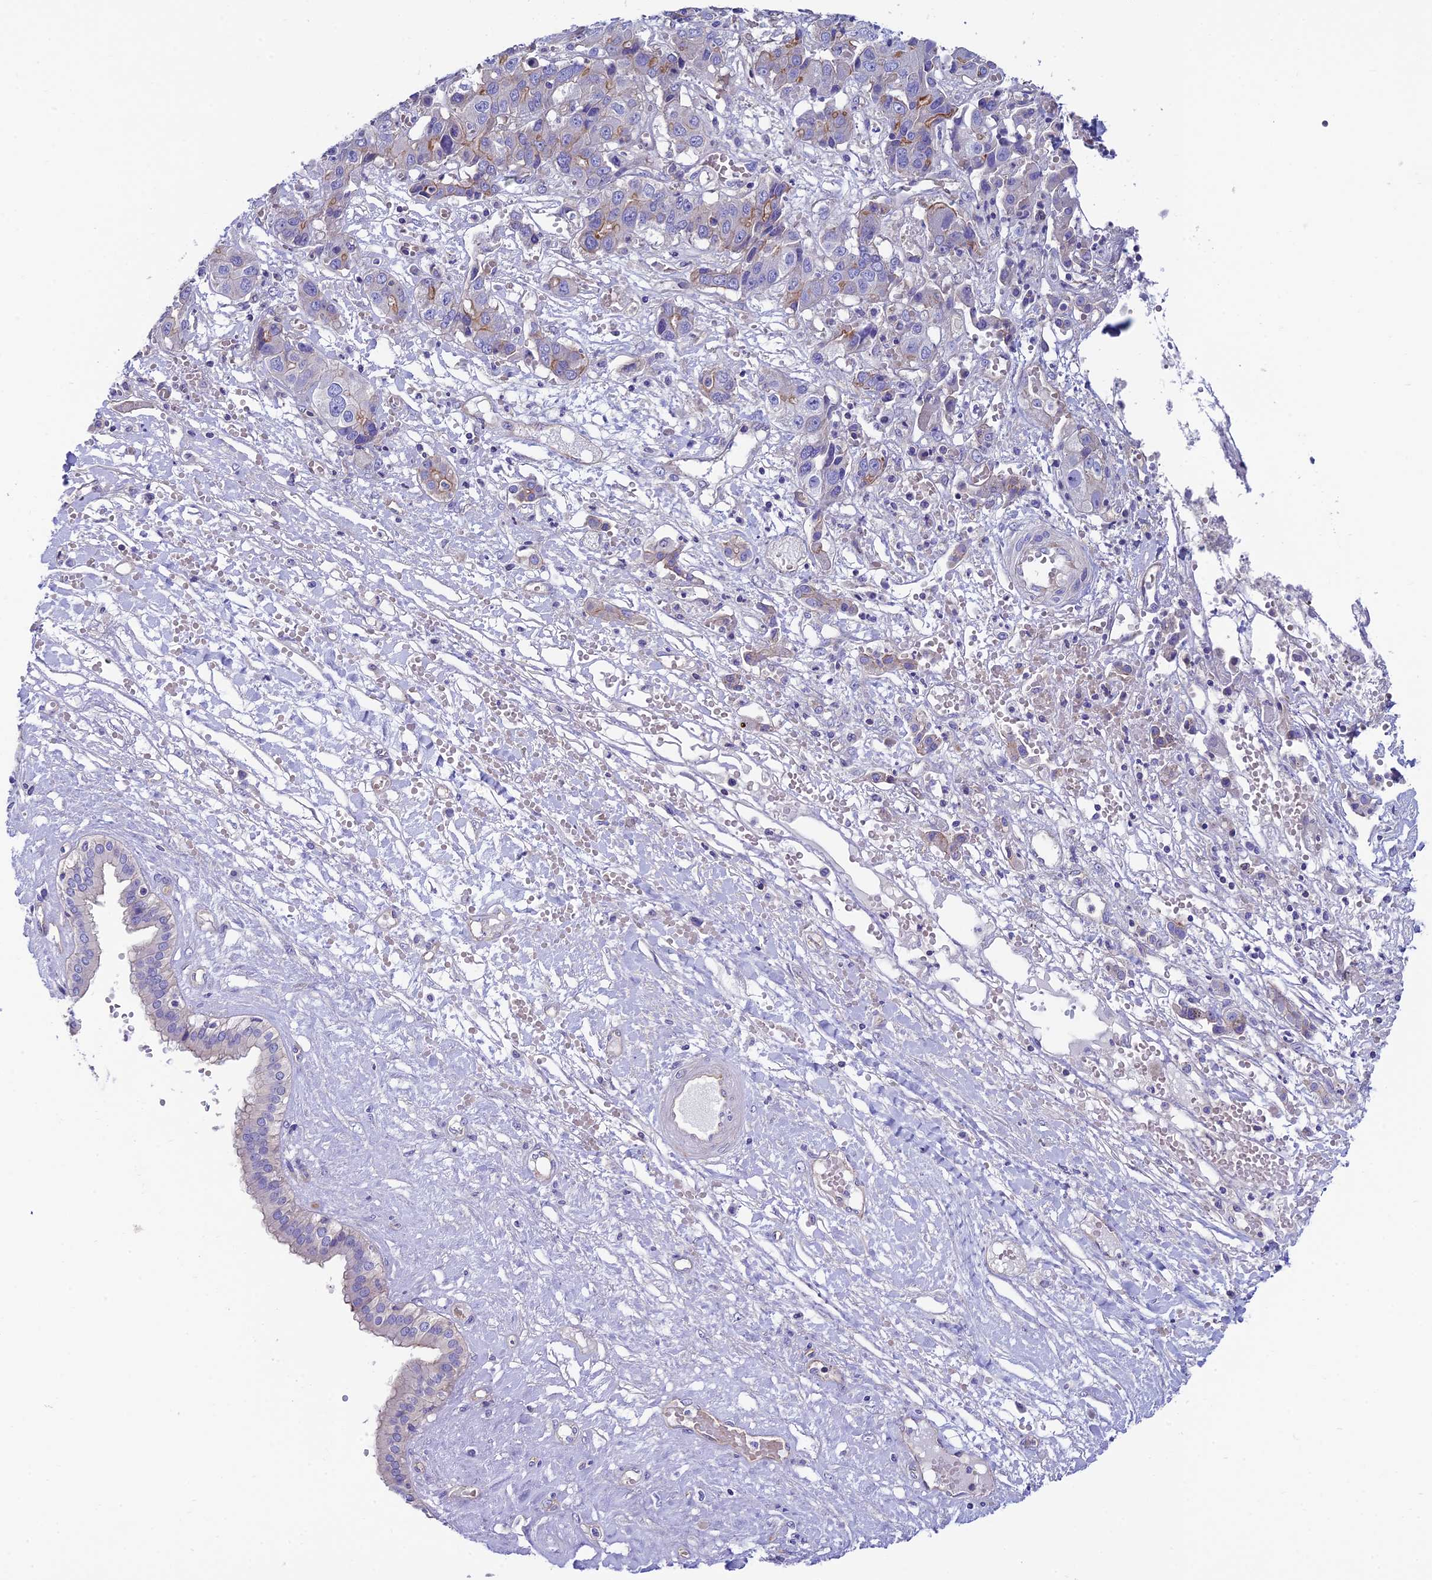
{"staining": {"intensity": "moderate", "quantity": "<25%", "location": "cytoplasmic/membranous"}, "tissue": "liver cancer", "cell_type": "Tumor cells", "image_type": "cancer", "snomed": [{"axis": "morphology", "description": "Cholangiocarcinoma"}, {"axis": "topography", "description": "Liver"}], "caption": "Liver cholangiocarcinoma stained with a brown dye displays moderate cytoplasmic/membranous positive expression in about <25% of tumor cells.", "gene": "PPFIA3", "patient": {"sex": "male", "age": 67}}